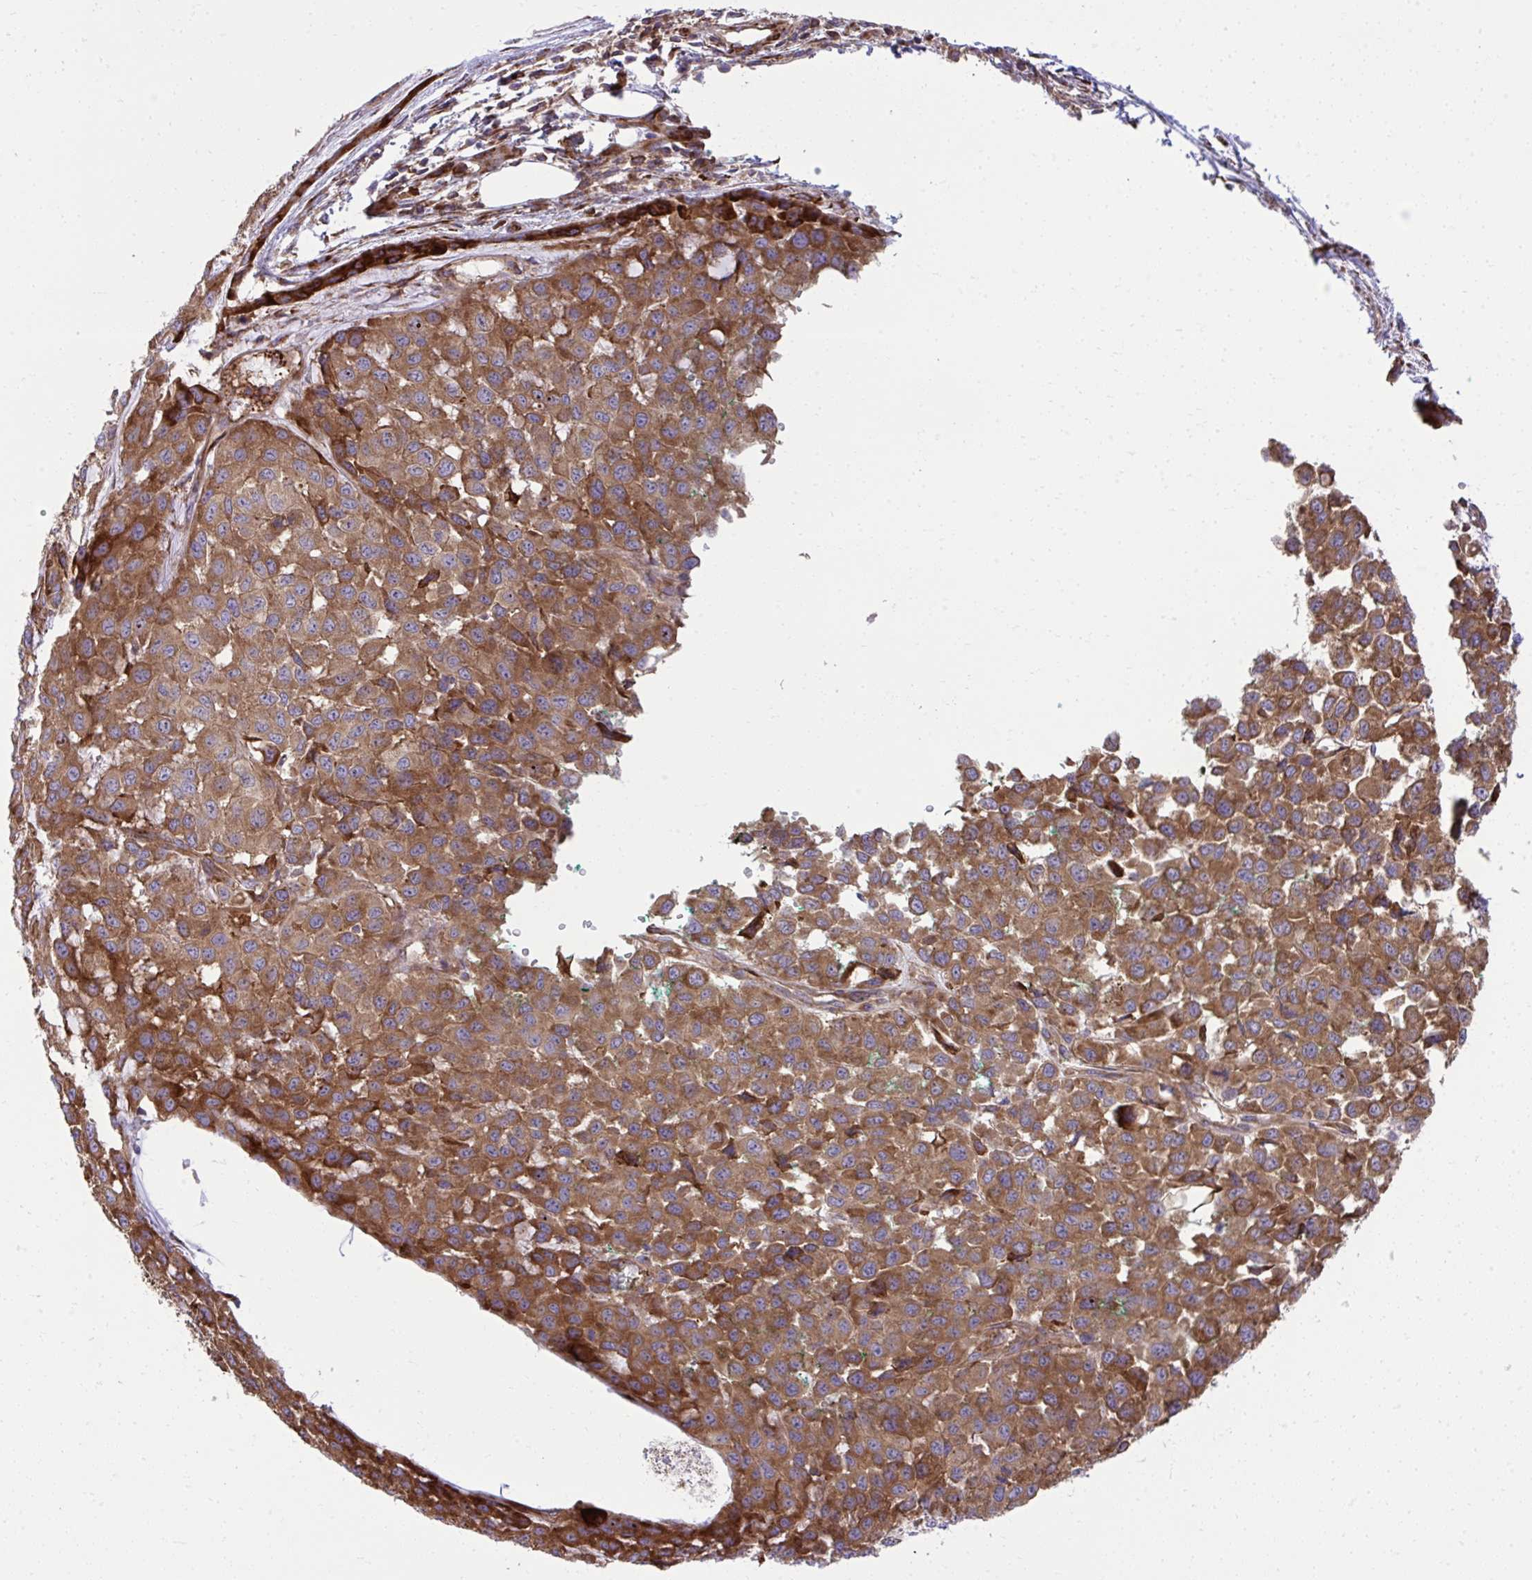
{"staining": {"intensity": "moderate", "quantity": ">75%", "location": "cytoplasmic/membranous"}, "tissue": "melanoma", "cell_type": "Tumor cells", "image_type": "cancer", "snomed": [{"axis": "morphology", "description": "Malignant melanoma, NOS"}, {"axis": "topography", "description": "Skin"}], "caption": "Moderate cytoplasmic/membranous staining is present in about >75% of tumor cells in melanoma.", "gene": "NMNAT3", "patient": {"sex": "male", "age": 62}}